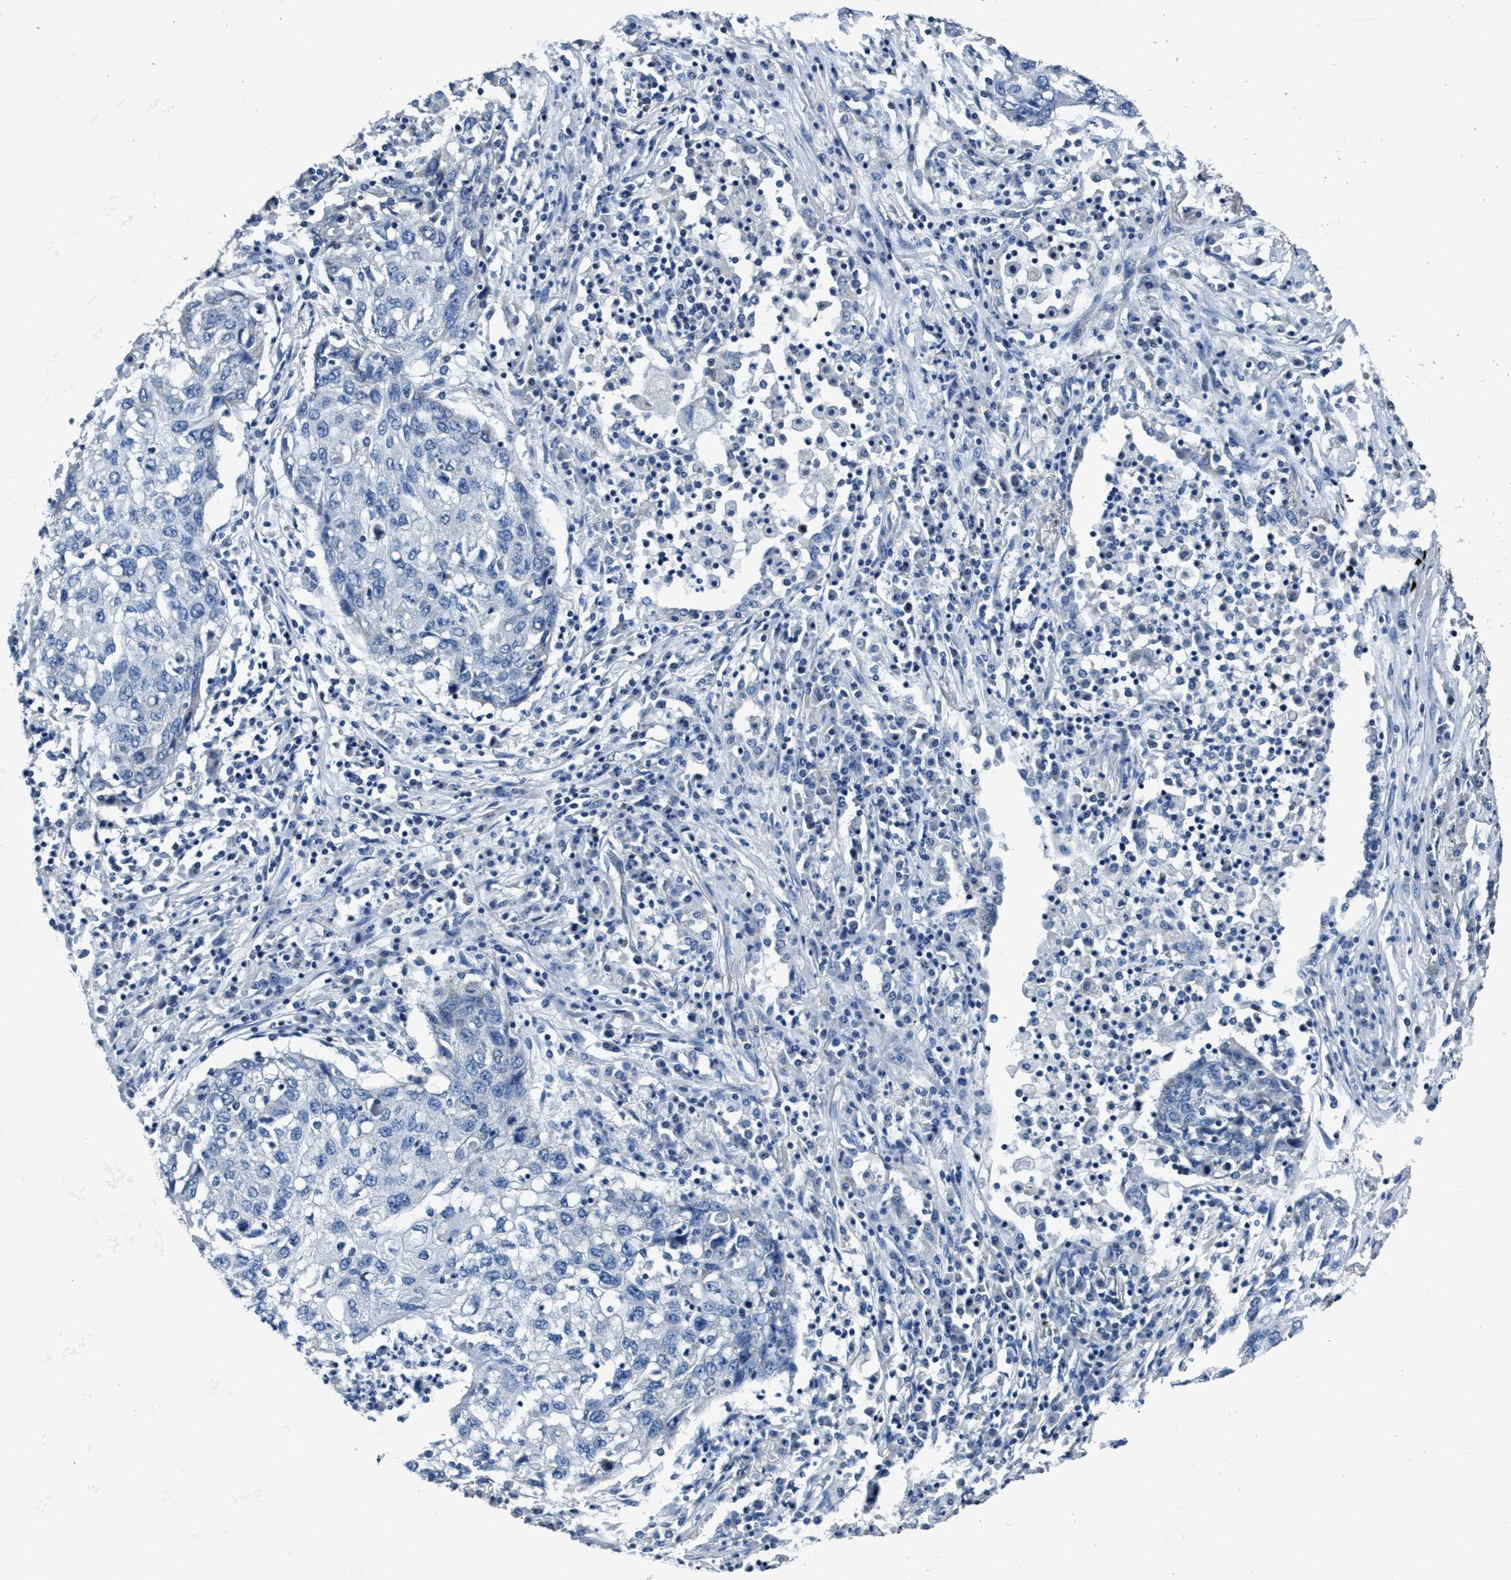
{"staining": {"intensity": "negative", "quantity": "none", "location": "none"}, "tissue": "lung cancer", "cell_type": "Tumor cells", "image_type": "cancer", "snomed": [{"axis": "morphology", "description": "Squamous cell carcinoma, NOS"}, {"axis": "topography", "description": "Lung"}], "caption": "This micrograph is of lung cancer (squamous cell carcinoma) stained with IHC to label a protein in brown with the nuclei are counter-stained blue. There is no staining in tumor cells.", "gene": "ANKFN1", "patient": {"sex": "female", "age": 63}}